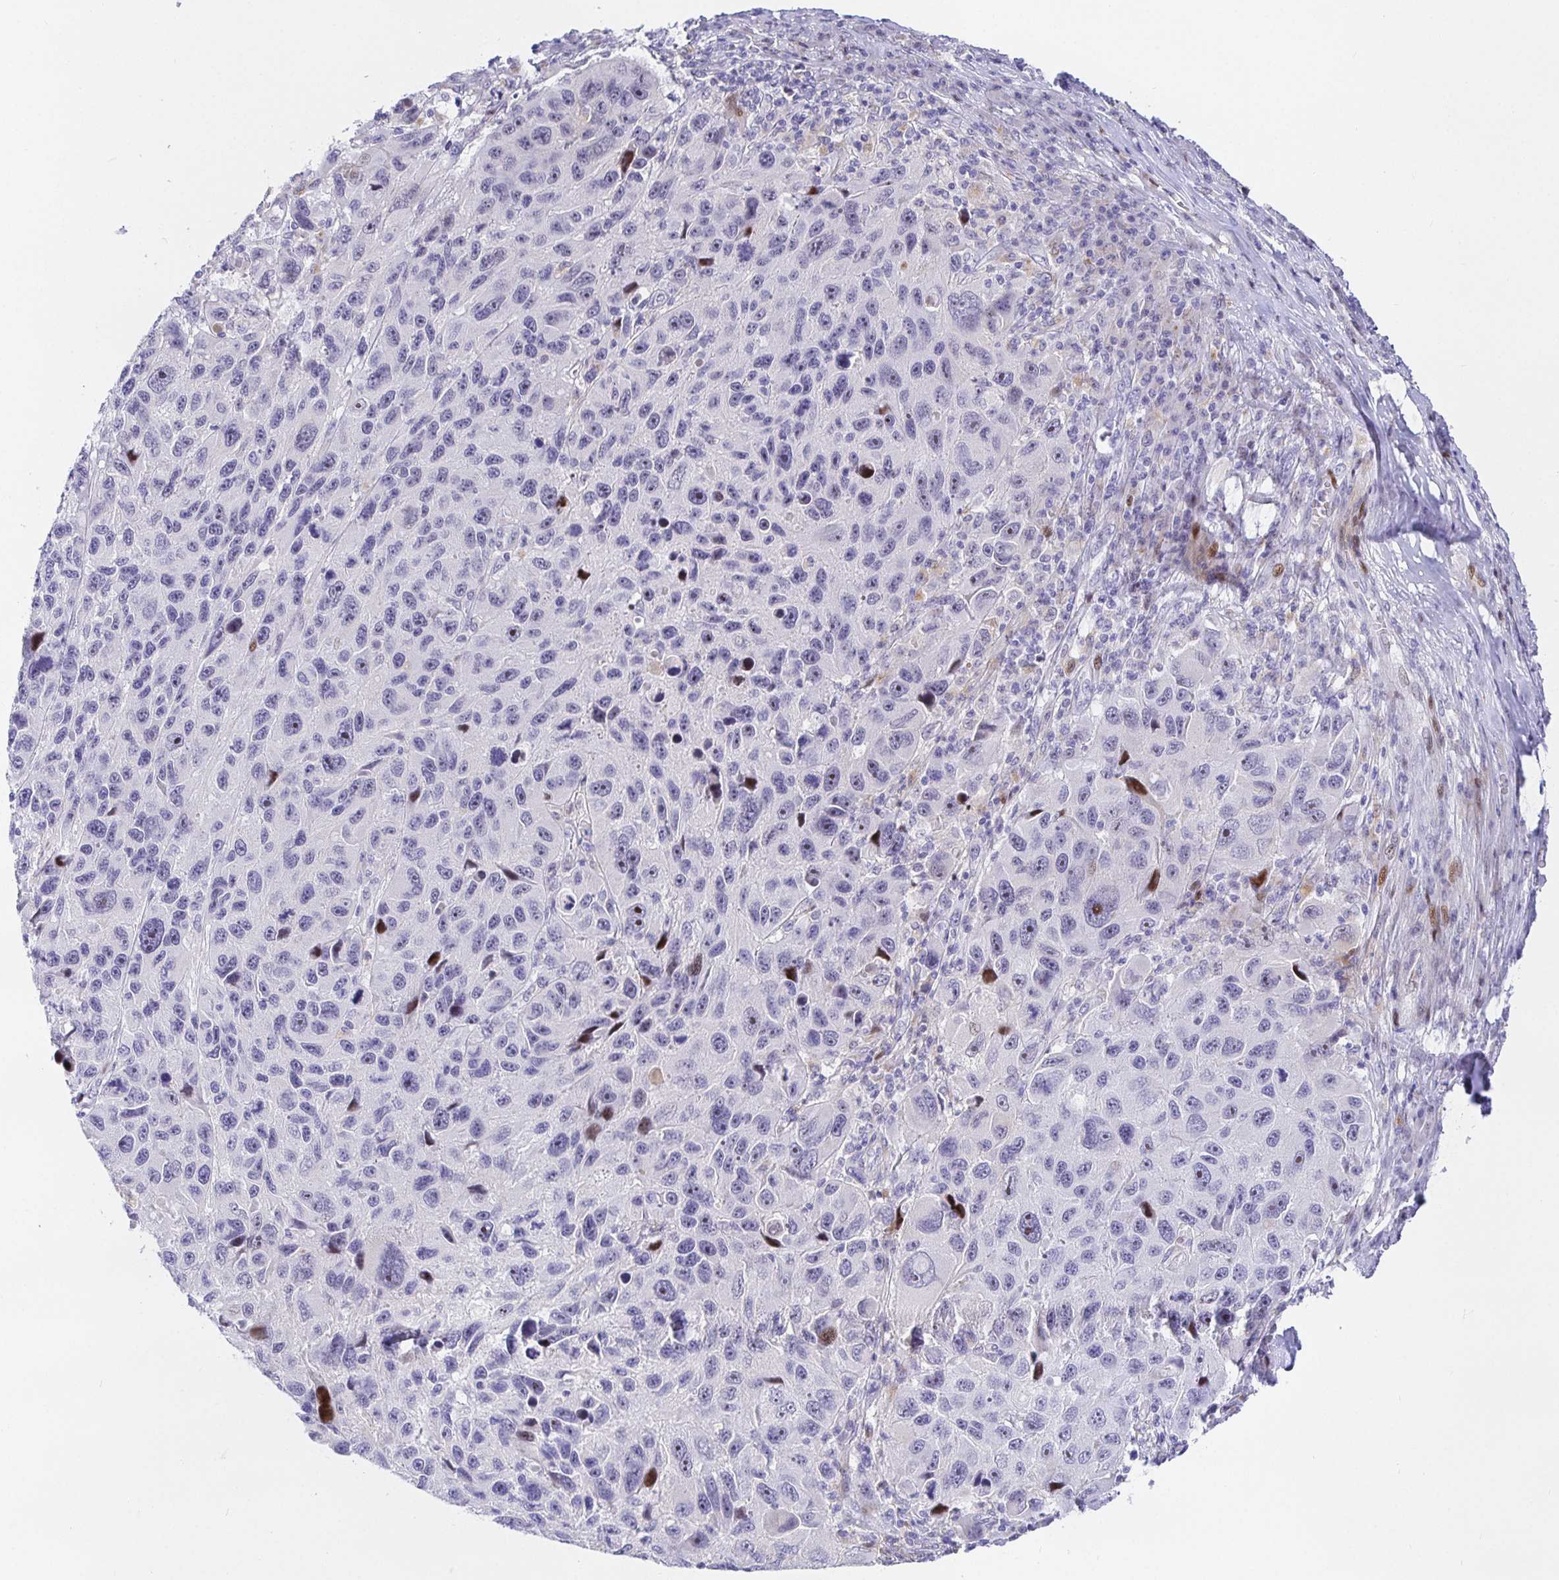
{"staining": {"intensity": "negative", "quantity": "none", "location": "none"}, "tissue": "melanoma", "cell_type": "Tumor cells", "image_type": "cancer", "snomed": [{"axis": "morphology", "description": "Malignant melanoma, NOS"}, {"axis": "topography", "description": "Skin"}], "caption": "An image of human melanoma is negative for staining in tumor cells.", "gene": "KBTBD13", "patient": {"sex": "male", "age": 53}}